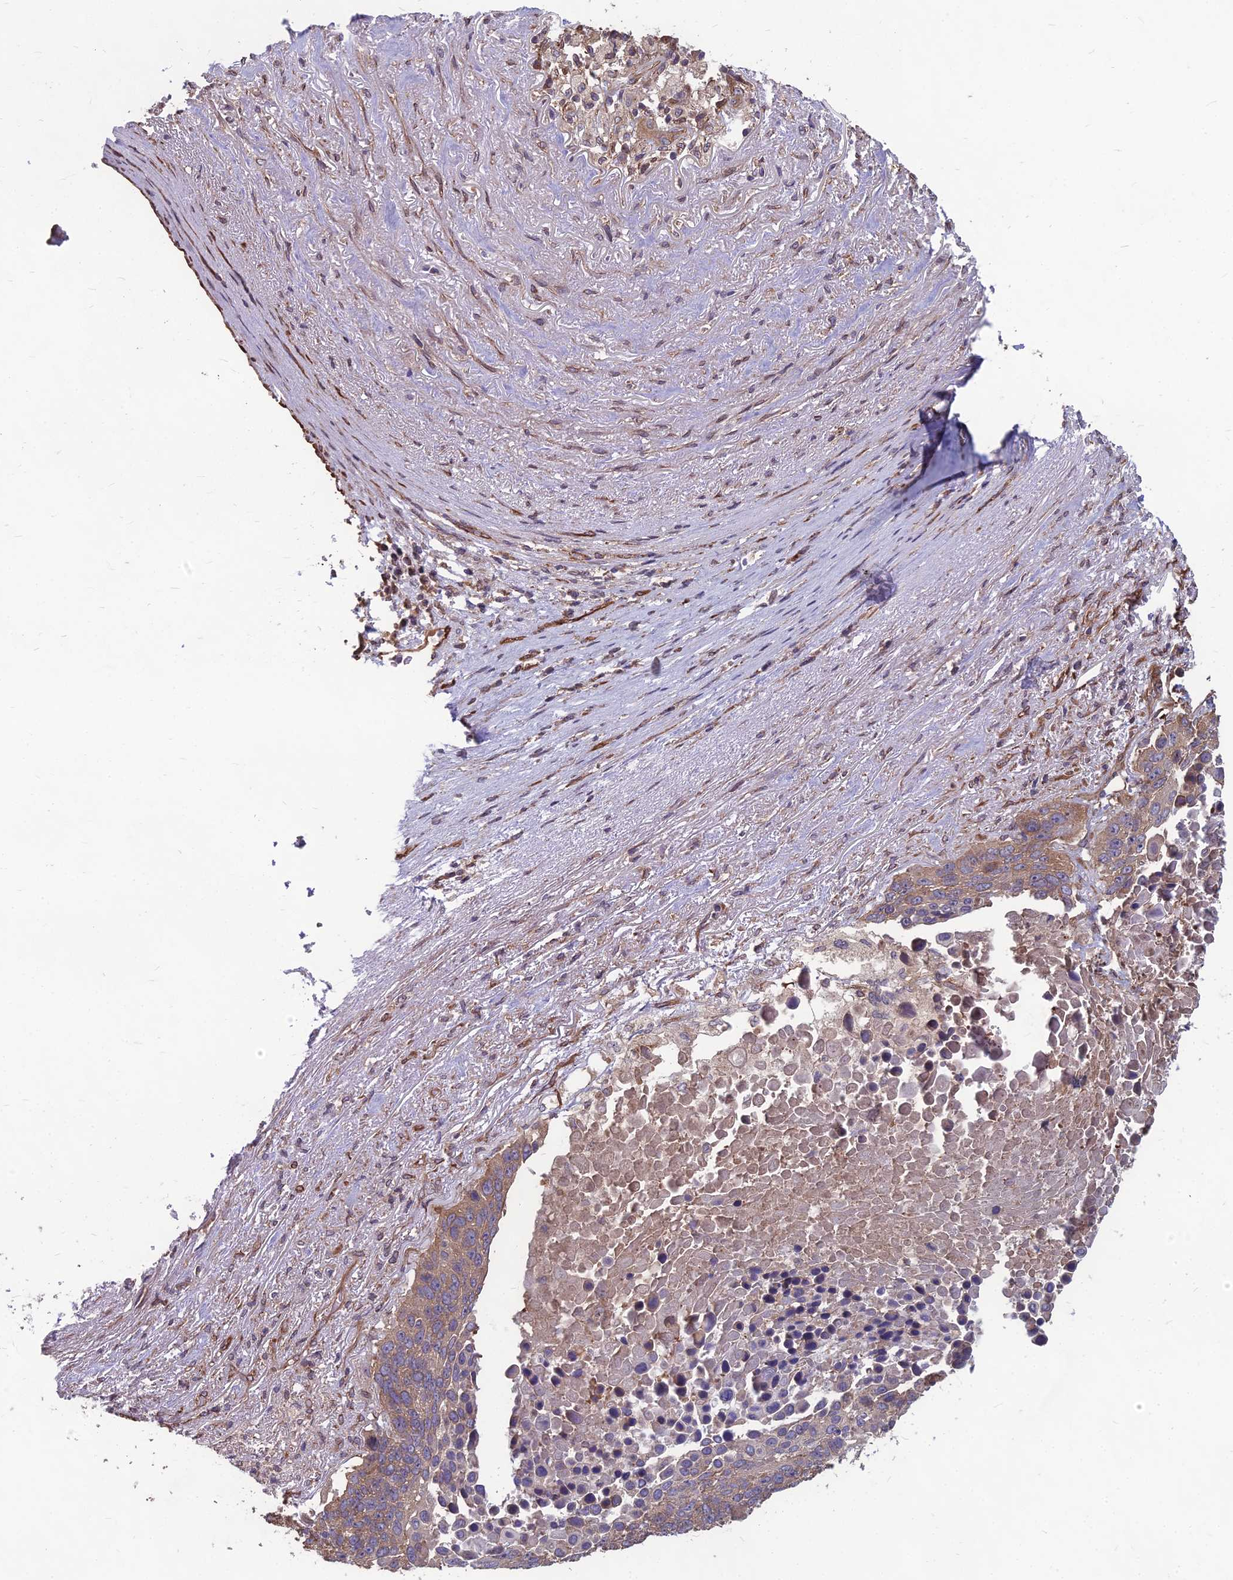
{"staining": {"intensity": "moderate", "quantity": "25%-75%", "location": "cytoplasmic/membranous"}, "tissue": "lung cancer", "cell_type": "Tumor cells", "image_type": "cancer", "snomed": [{"axis": "morphology", "description": "Normal tissue, NOS"}, {"axis": "morphology", "description": "Squamous cell carcinoma, NOS"}, {"axis": "topography", "description": "Lymph node"}, {"axis": "topography", "description": "Lung"}], "caption": "Brown immunohistochemical staining in lung cancer (squamous cell carcinoma) demonstrates moderate cytoplasmic/membranous expression in about 25%-75% of tumor cells.", "gene": "LSM6", "patient": {"sex": "male", "age": 66}}